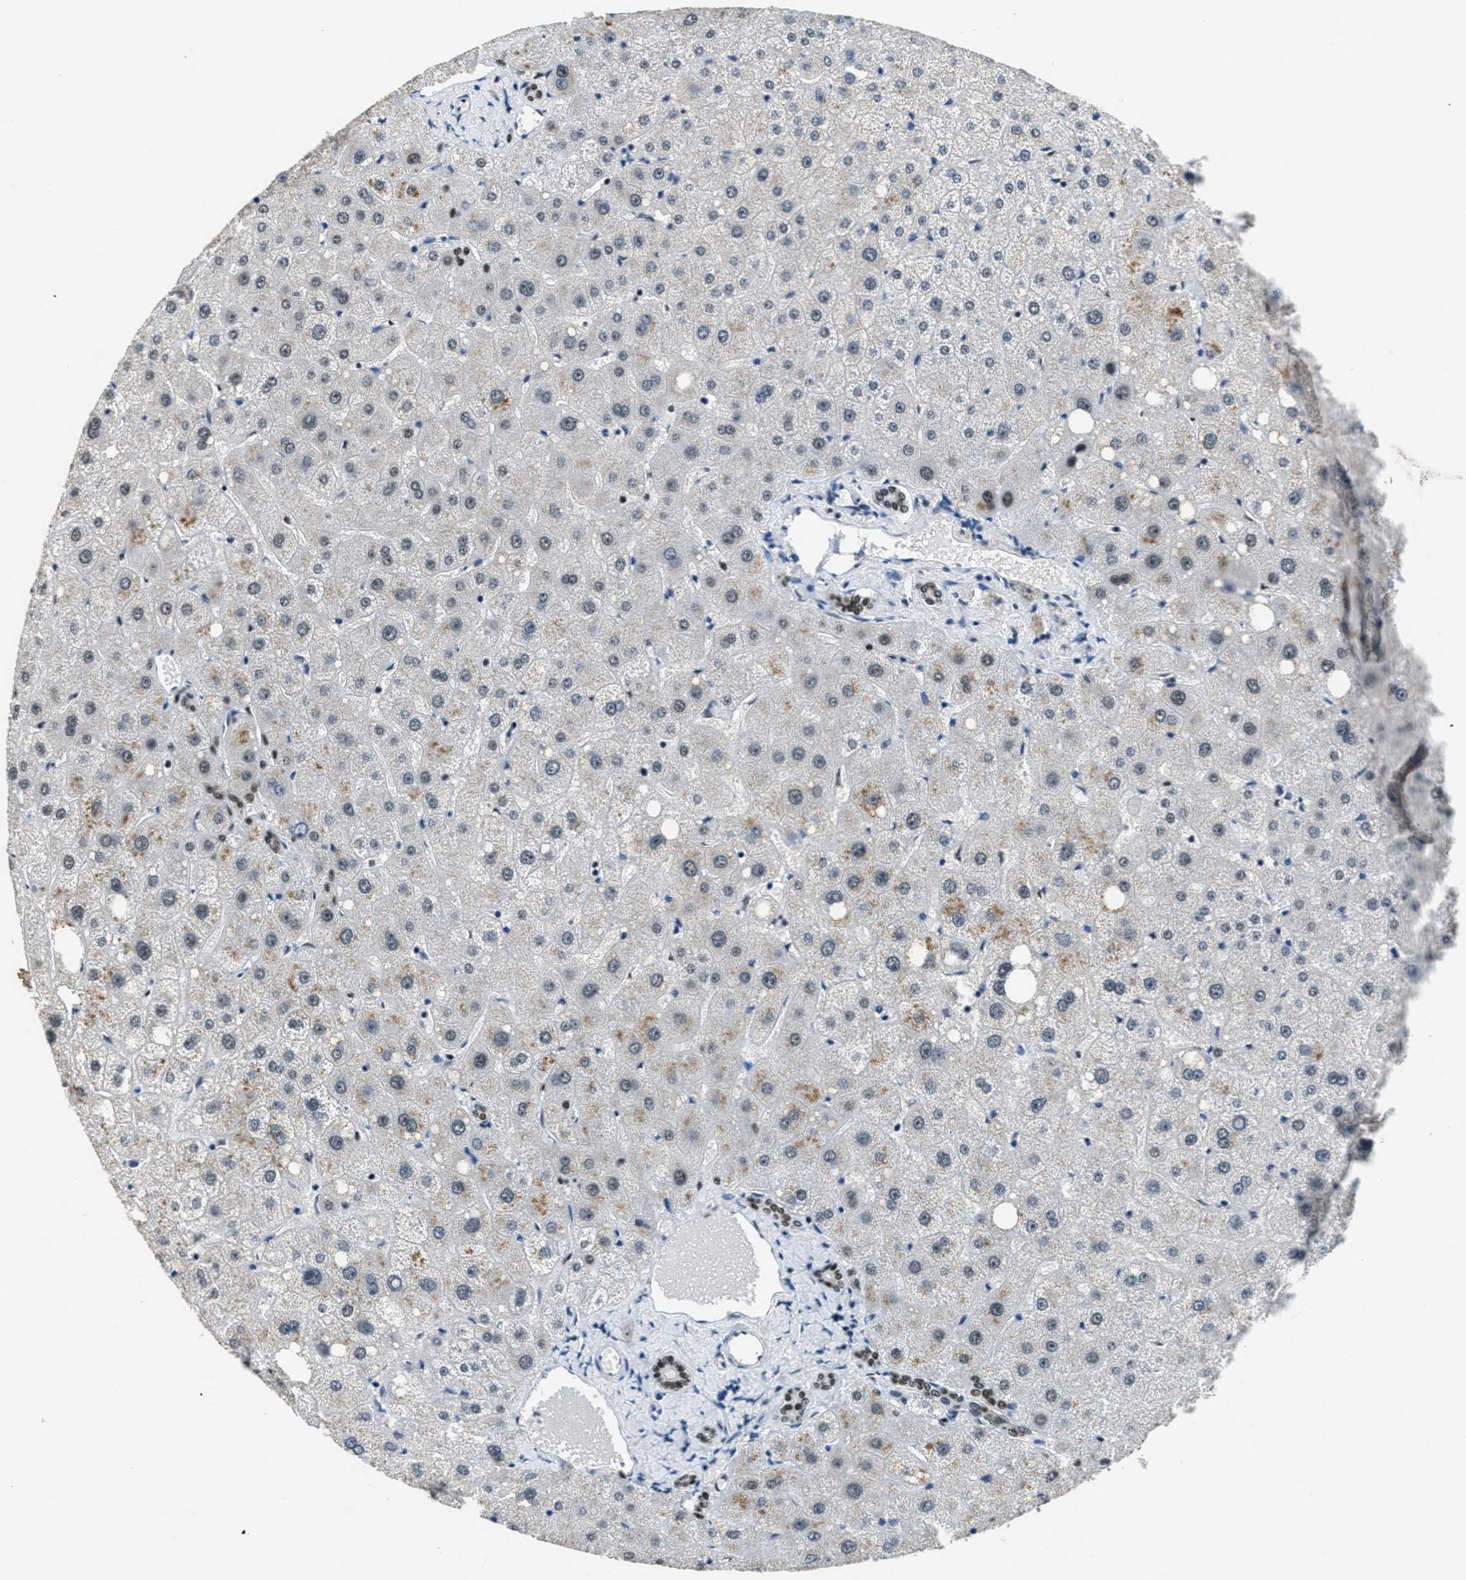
{"staining": {"intensity": "strong", "quantity": ">75%", "location": "nuclear"}, "tissue": "liver", "cell_type": "Cholangiocytes", "image_type": "normal", "snomed": [{"axis": "morphology", "description": "Normal tissue, NOS"}, {"axis": "topography", "description": "Liver"}], "caption": "A histopathology image of human liver stained for a protein shows strong nuclear brown staining in cholangiocytes. The staining was performed using DAB (3,3'-diaminobenzidine) to visualize the protein expression in brown, while the nuclei were stained in blue with hematoxylin (Magnification: 20x).", "gene": "SSB", "patient": {"sex": "male", "age": 73}}